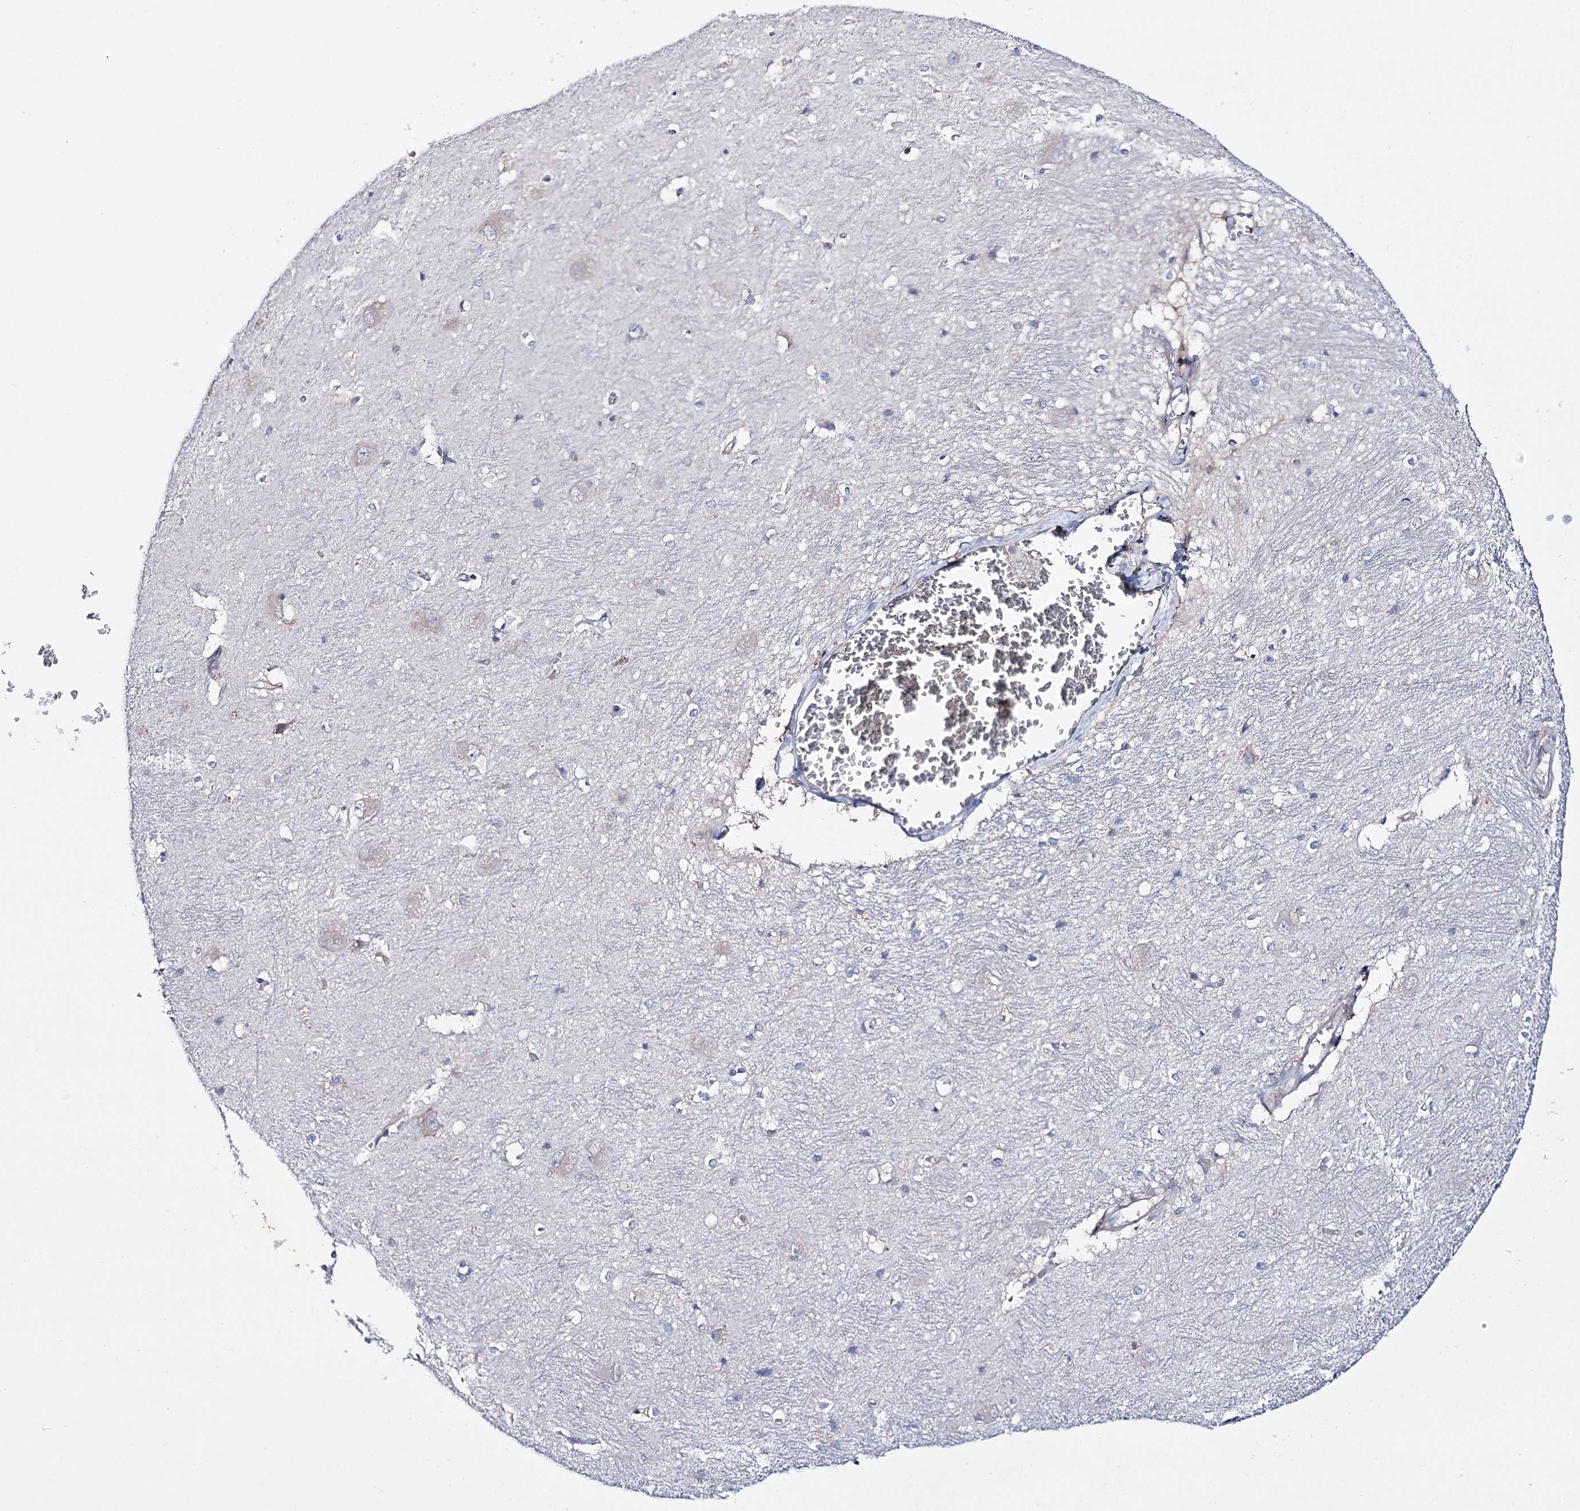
{"staining": {"intensity": "negative", "quantity": "none", "location": "none"}, "tissue": "caudate", "cell_type": "Glial cells", "image_type": "normal", "snomed": [{"axis": "morphology", "description": "Normal tissue, NOS"}, {"axis": "topography", "description": "Lateral ventricle wall"}], "caption": "The photomicrograph displays no staining of glial cells in normal caudate. The staining was performed using DAB (3,3'-diaminobenzidine) to visualize the protein expression in brown, while the nuclei were stained in blue with hematoxylin (Magnification: 20x).", "gene": "PTER", "patient": {"sex": "male", "age": 37}}